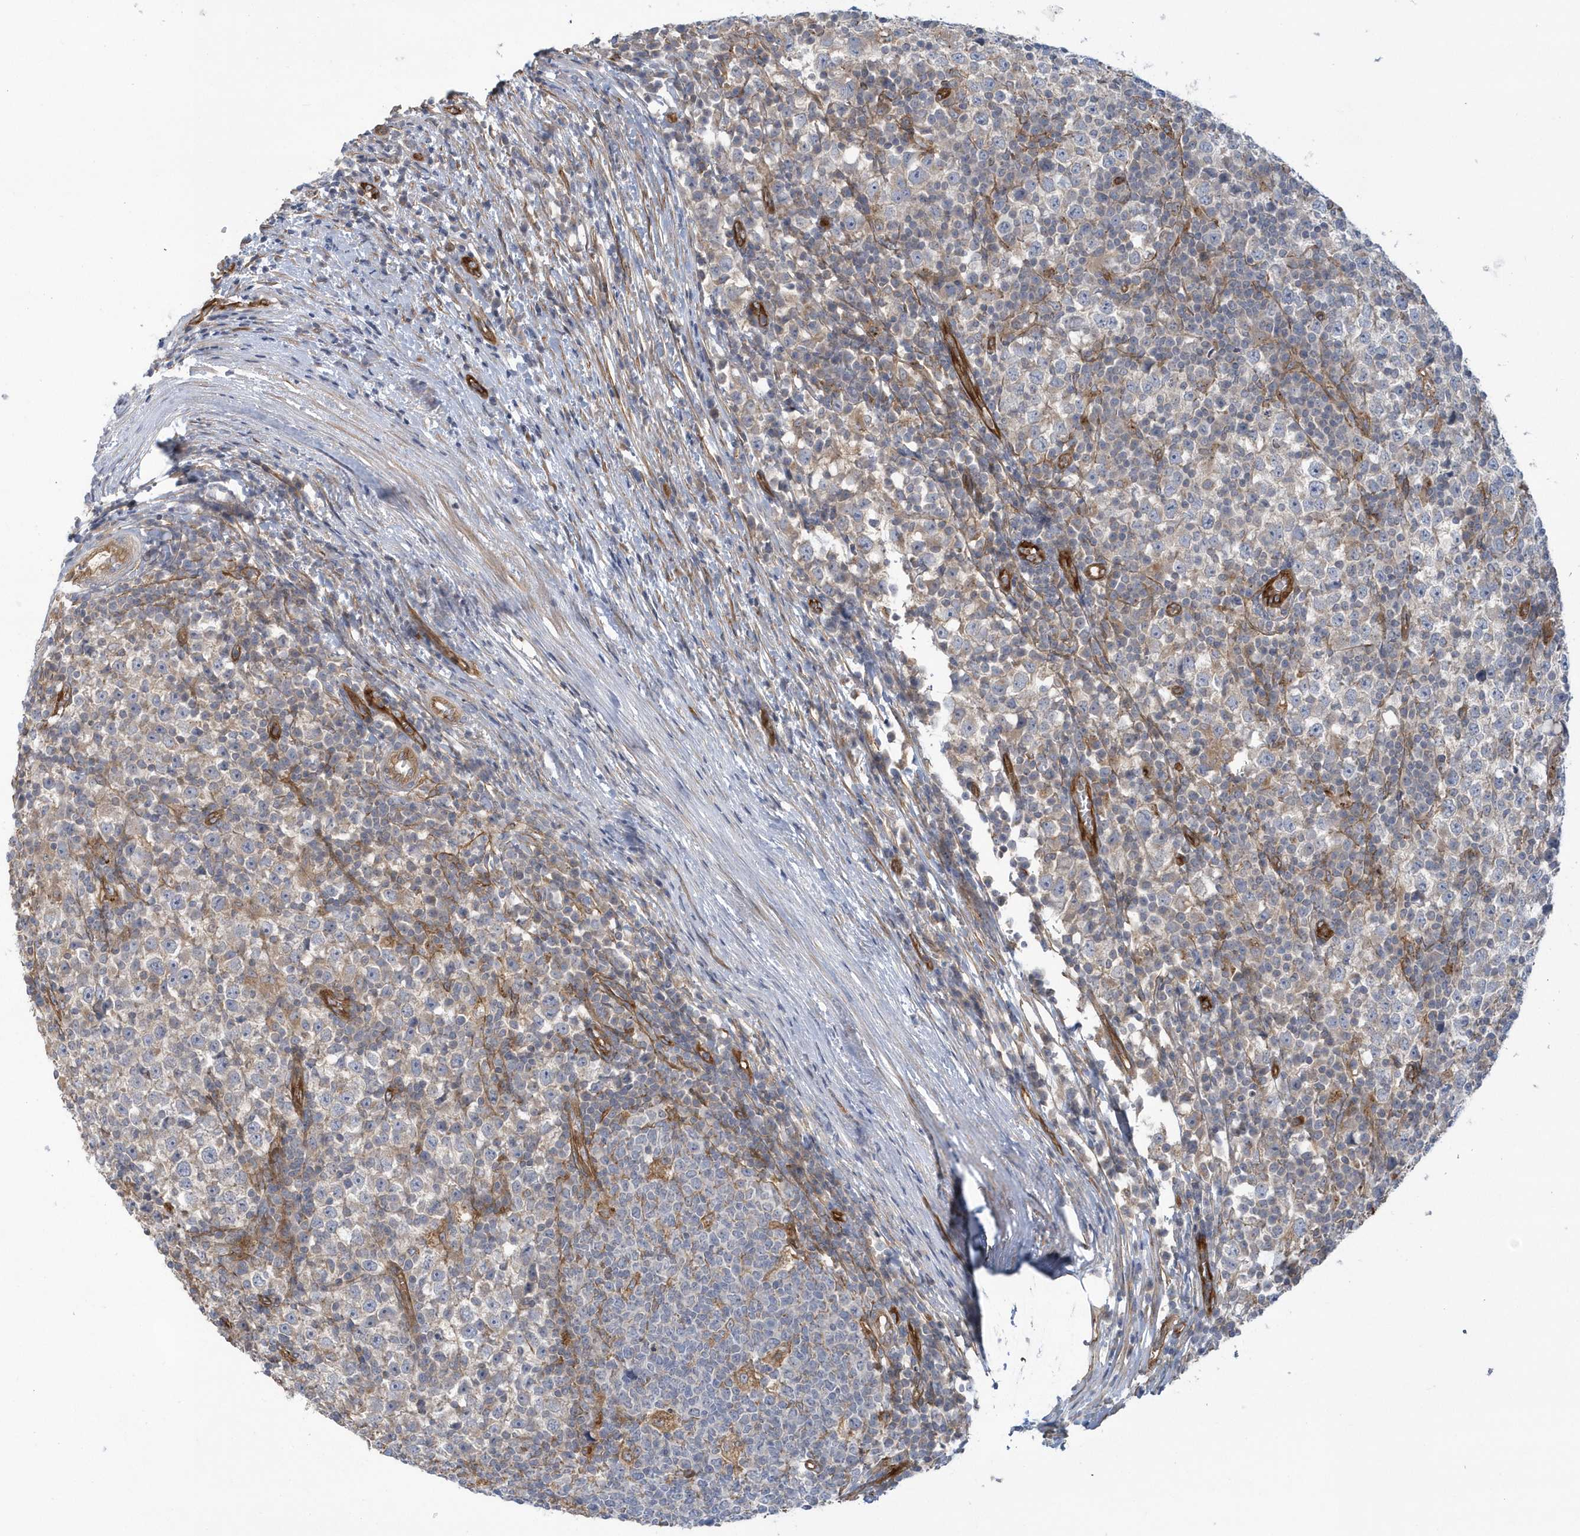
{"staining": {"intensity": "negative", "quantity": "none", "location": "none"}, "tissue": "testis cancer", "cell_type": "Tumor cells", "image_type": "cancer", "snomed": [{"axis": "morphology", "description": "Seminoma, NOS"}, {"axis": "topography", "description": "Testis"}], "caption": "Micrograph shows no protein expression in tumor cells of seminoma (testis) tissue.", "gene": "RAI14", "patient": {"sex": "male", "age": 65}}